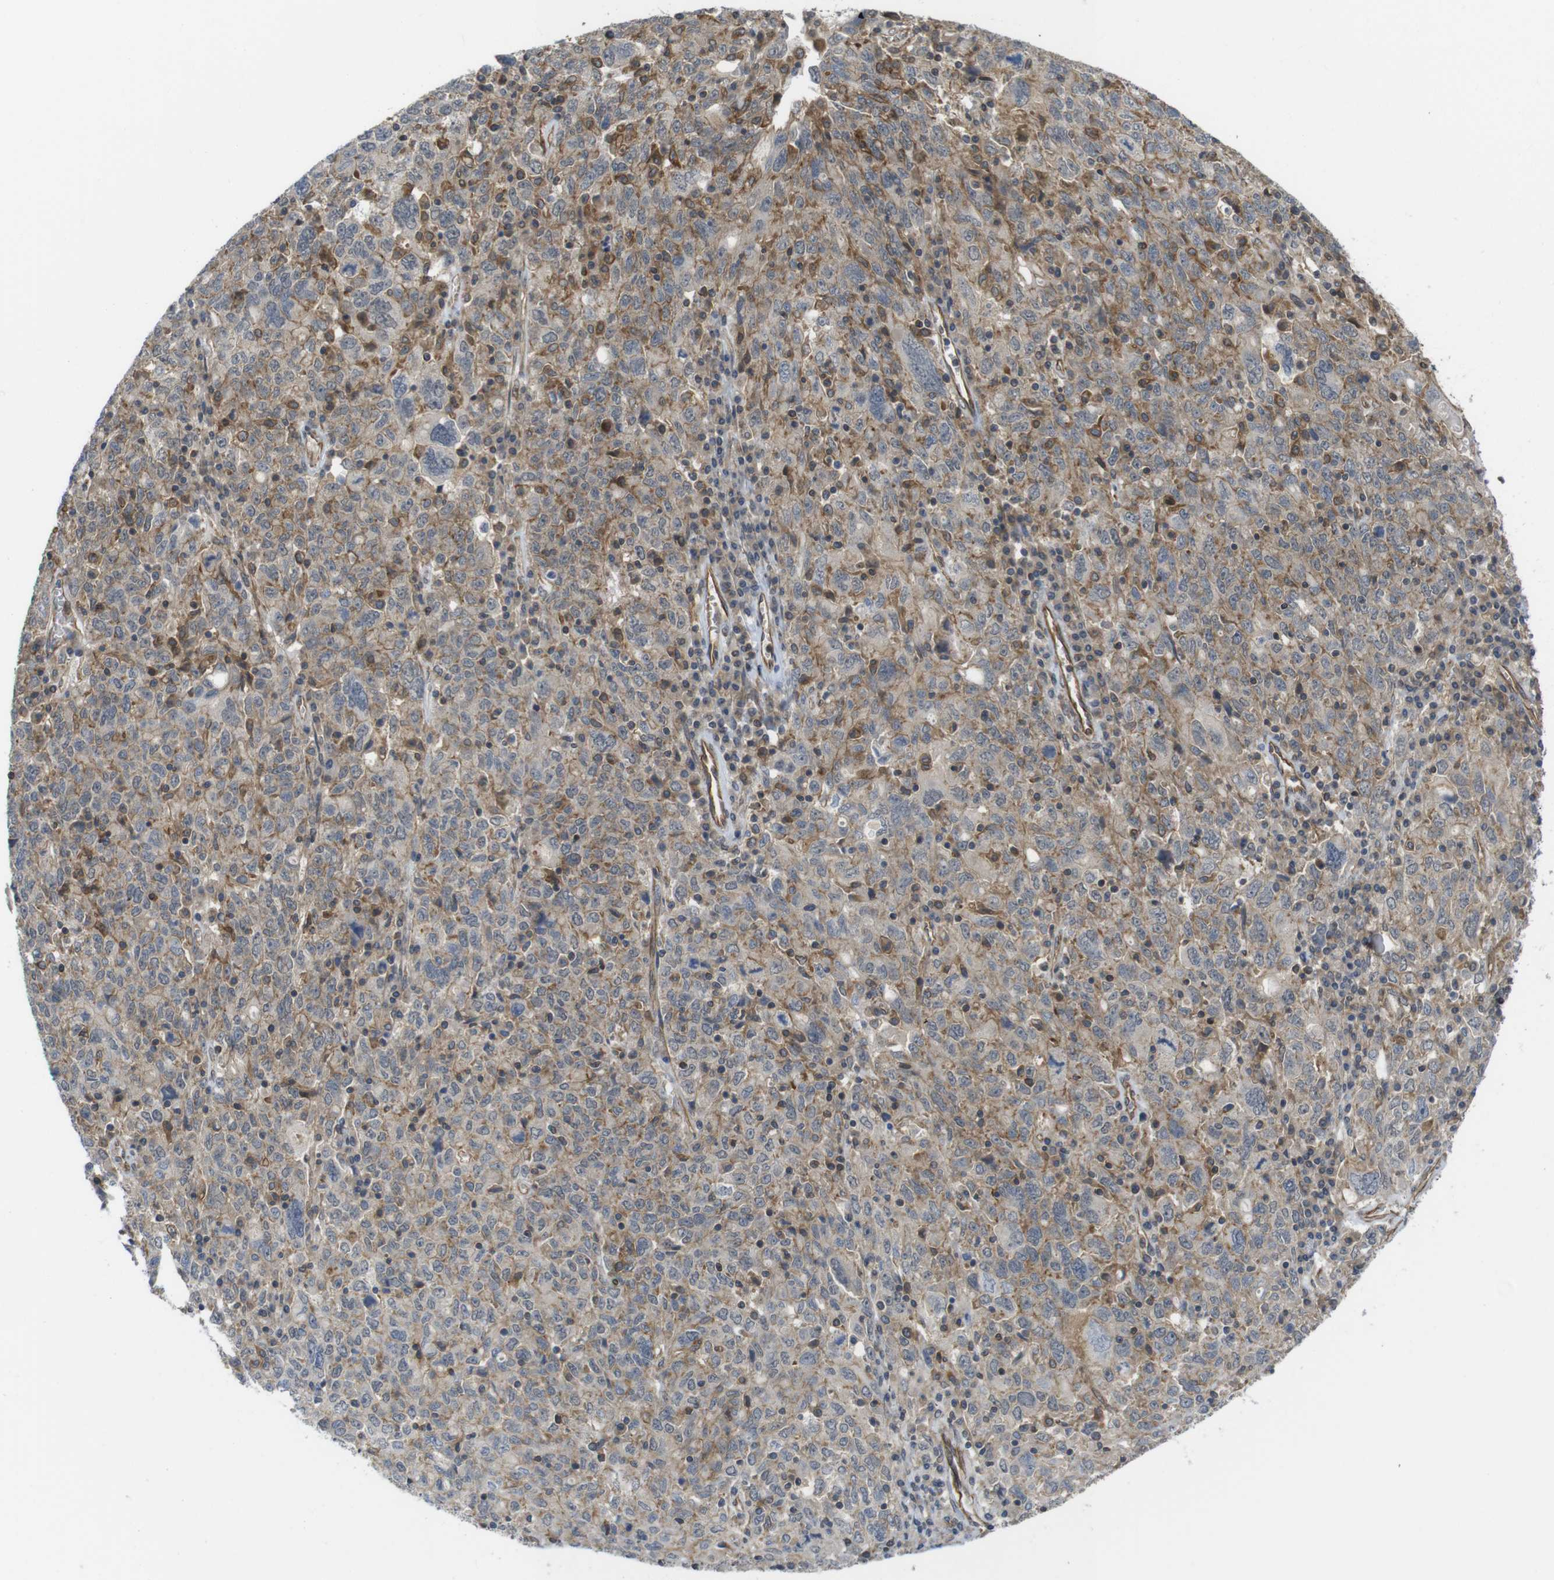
{"staining": {"intensity": "weak", "quantity": "<25%", "location": "cytoplasmic/membranous"}, "tissue": "ovarian cancer", "cell_type": "Tumor cells", "image_type": "cancer", "snomed": [{"axis": "morphology", "description": "Carcinoma, endometroid"}, {"axis": "topography", "description": "Ovary"}], "caption": "This histopathology image is of ovarian cancer stained with IHC to label a protein in brown with the nuclei are counter-stained blue. There is no staining in tumor cells. (DAB IHC, high magnification).", "gene": "ZDHHC5", "patient": {"sex": "female", "age": 62}}